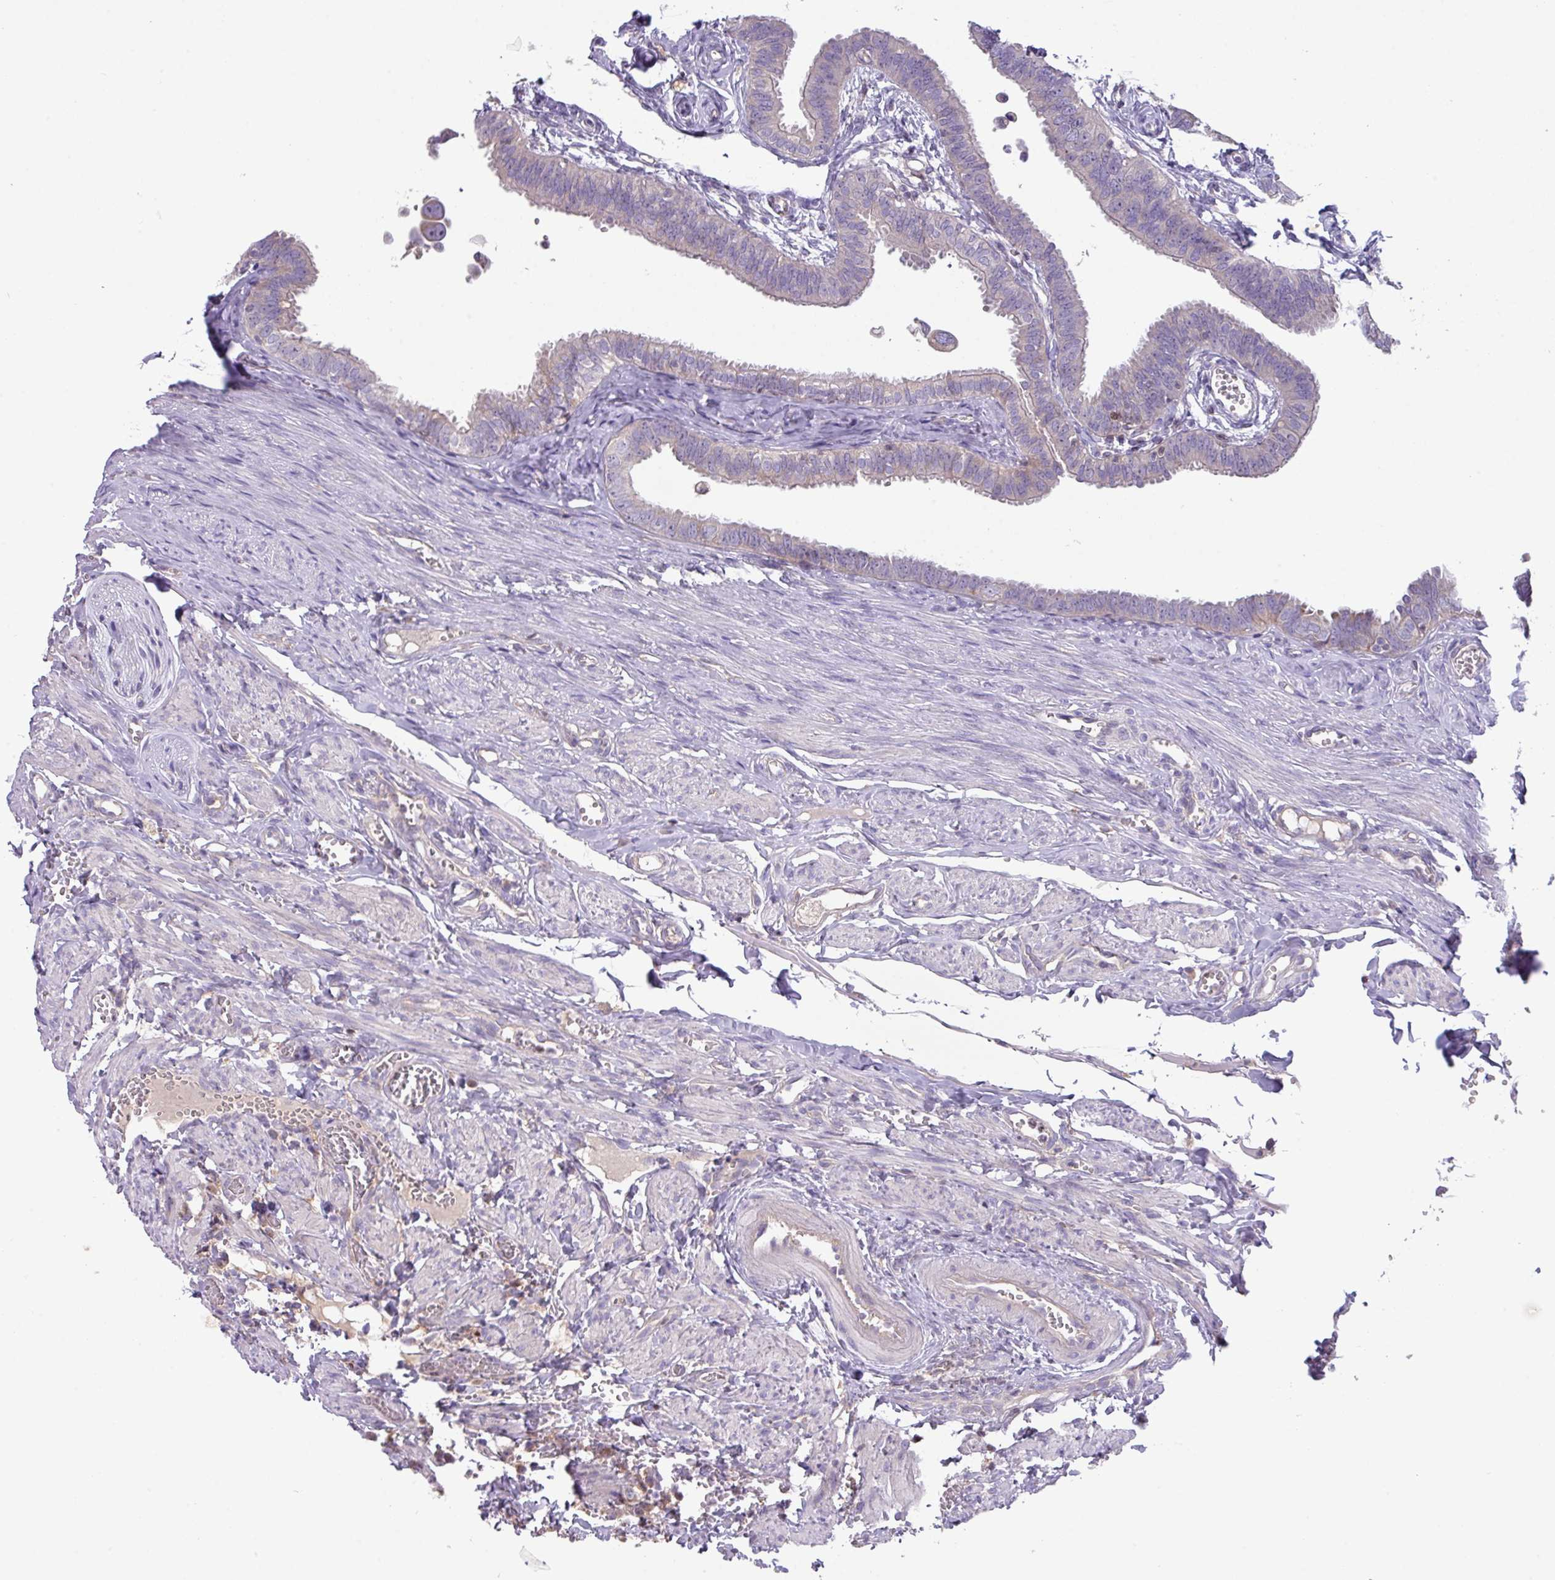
{"staining": {"intensity": "weak", "quantity": "25%-75%", "location": "cytoplasmic/membranous"}, "tissue": "fallopian tube", "cell_type": "Glandular cells", "image_type": "normal", "snomed": [{"axis": "morphology", "description": "Normal tissue, NOS"}, {"axis": "morphology", "description": "Carcinoma, NOS"}, {"axis": "topography", "description": "Fallopian tube"}, {"axis": "topography", "description": "Ovary"}], "caption": "Protein expression analysis of normal fallopian tube reveals weak cytoplasmic/membranous expression in approximately 25%-75% of glandular cells.", "gene": "ZNF394", "patient": {"sex": "female", "age": 59}}